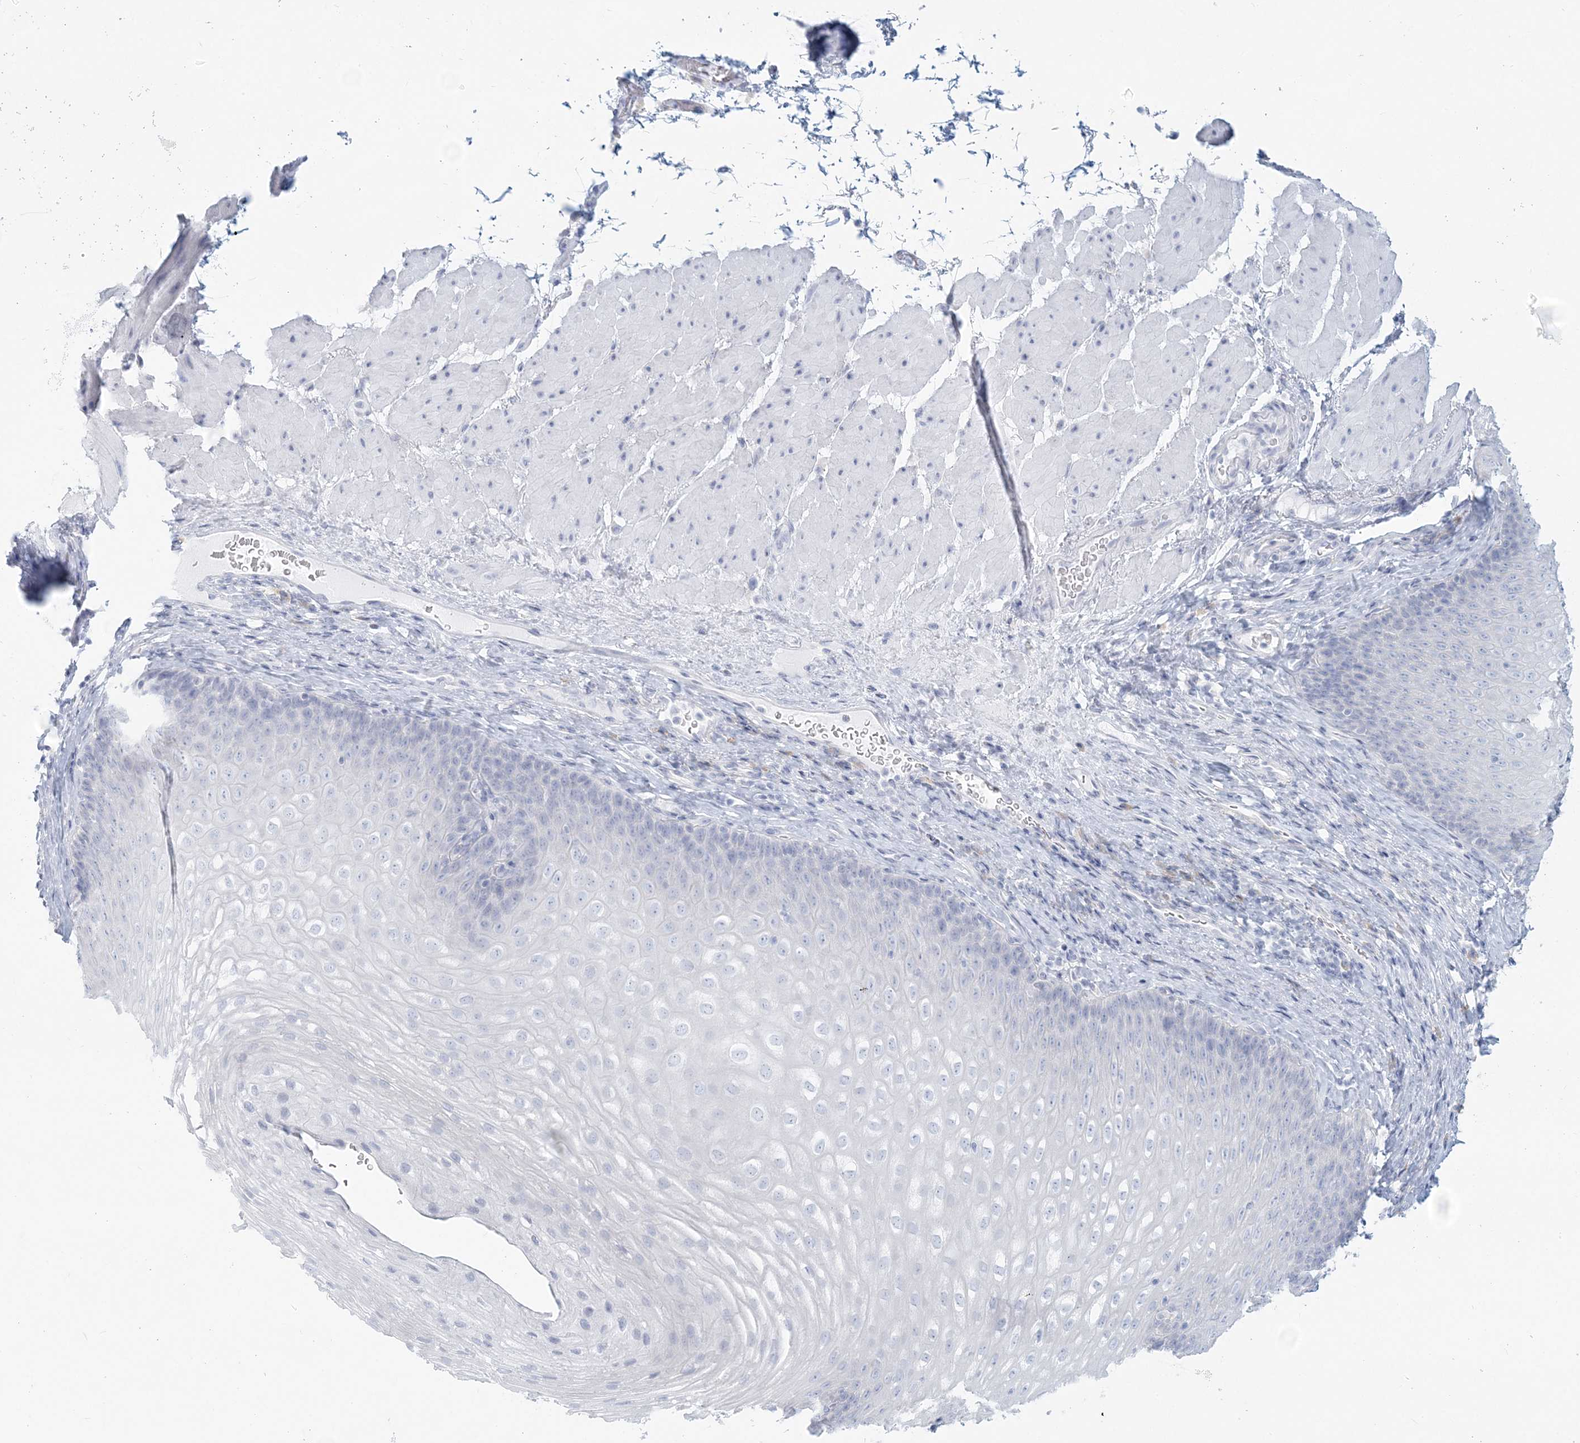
{"staining": {"intensity": "negative", "quantity": "none", "location": "none"}, "tissue": "esophagus", "cell_type": "Squamous epithelial cells", "image_type": "normal", "snomed": [{"axis": "morphology", "description": "Normal tissue, NOS"}, {"axis": "topography", "description": "Esophagus"}], "caption": "DAB immunohistochemical staining of normal esophagus demonstrates no significant staining in squamous epithelial cells. (Stains: DAB IHC with hematoxylin counter stain, Microscopy: brightfield microscopy at high magnification).", "gene": "CSN1S1", "patient": {"sex": "female", "age": 66}}